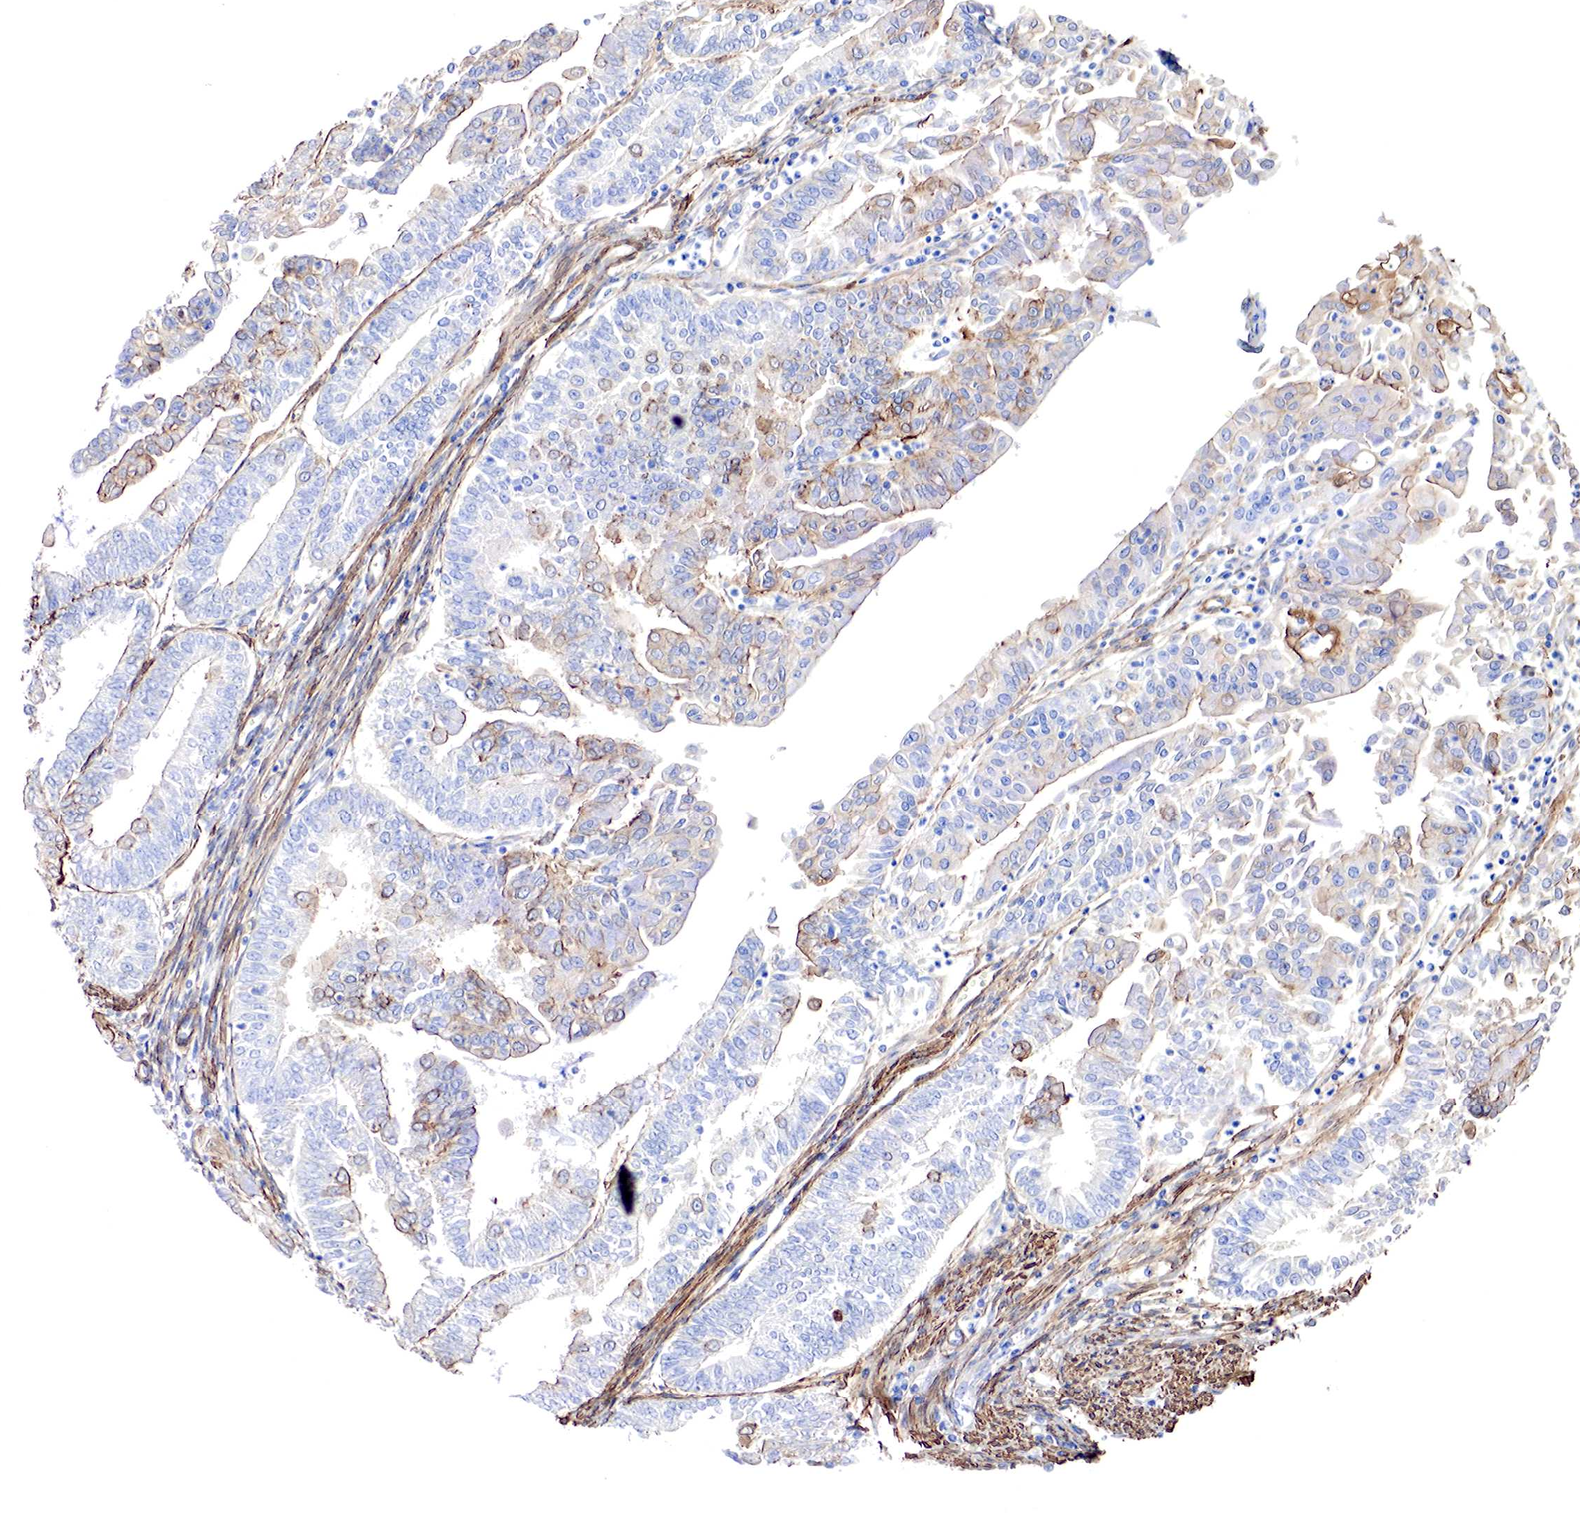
{"staining": {"intensity": "moderate", "quantity": "25%-75%", "location": "cytoplasmic/membranous"}, "tissue": "endometrial cancer", "cell_type": "Tumor cells", "image_type": "cancer", "snomed": [{"axis": "morphology", "description": "Adenocarcinoma, NOS"}, {"axis": "topography", "description": "Endometrium"}], "caption": "Endometrial cancer (adenocarcinoma) was stained to show a protein in brown. There is medium levels of moderate cytoplasmic/membranous staining in approximately 25%-75% of tumor cells.", "gene": "TPM1", "patient": {"sex": "female", "age": 75}}